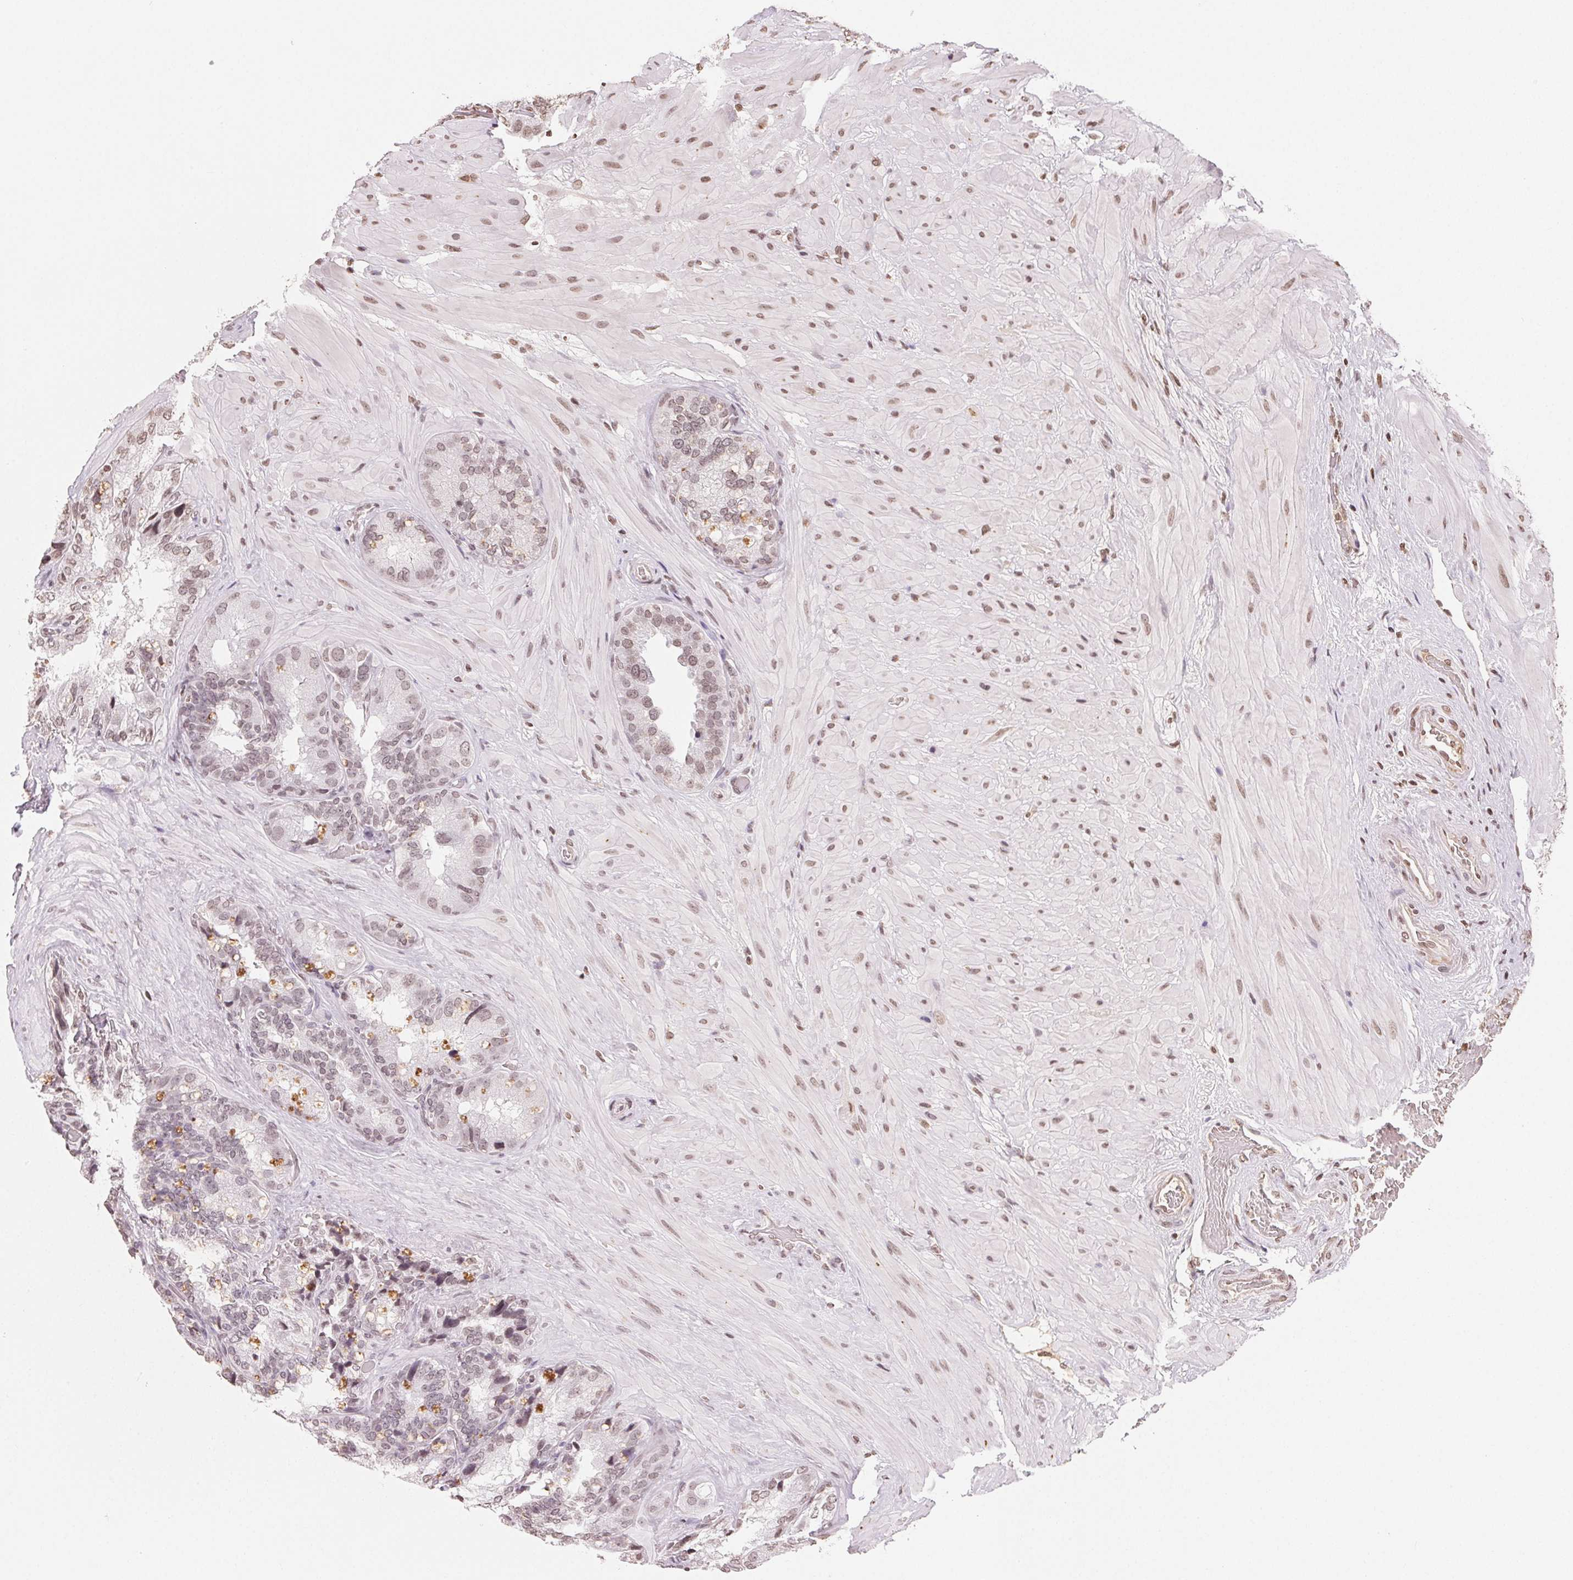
{"staining": {"intensity": "weak", "quantity": "25%-75%", "location": "nuclear"}, "tissue": "seminal vesicle", "cell_type": "Glandular cells", "image_type": "normal", "snomed": [{"axis": "morphology", "description": "Normal tissue, NOS"}, {"axis": "topography", "description": "Seminal veicle"}], "caption": "An immunohistochemistry (IHC) micrograph of normal tissue is shown. Protein staining in brown shows weak nuclear positivity in seminal vesicle within glandular cells.", "gene": "TBP", "patient": {"sex": "male", "age": 60}}